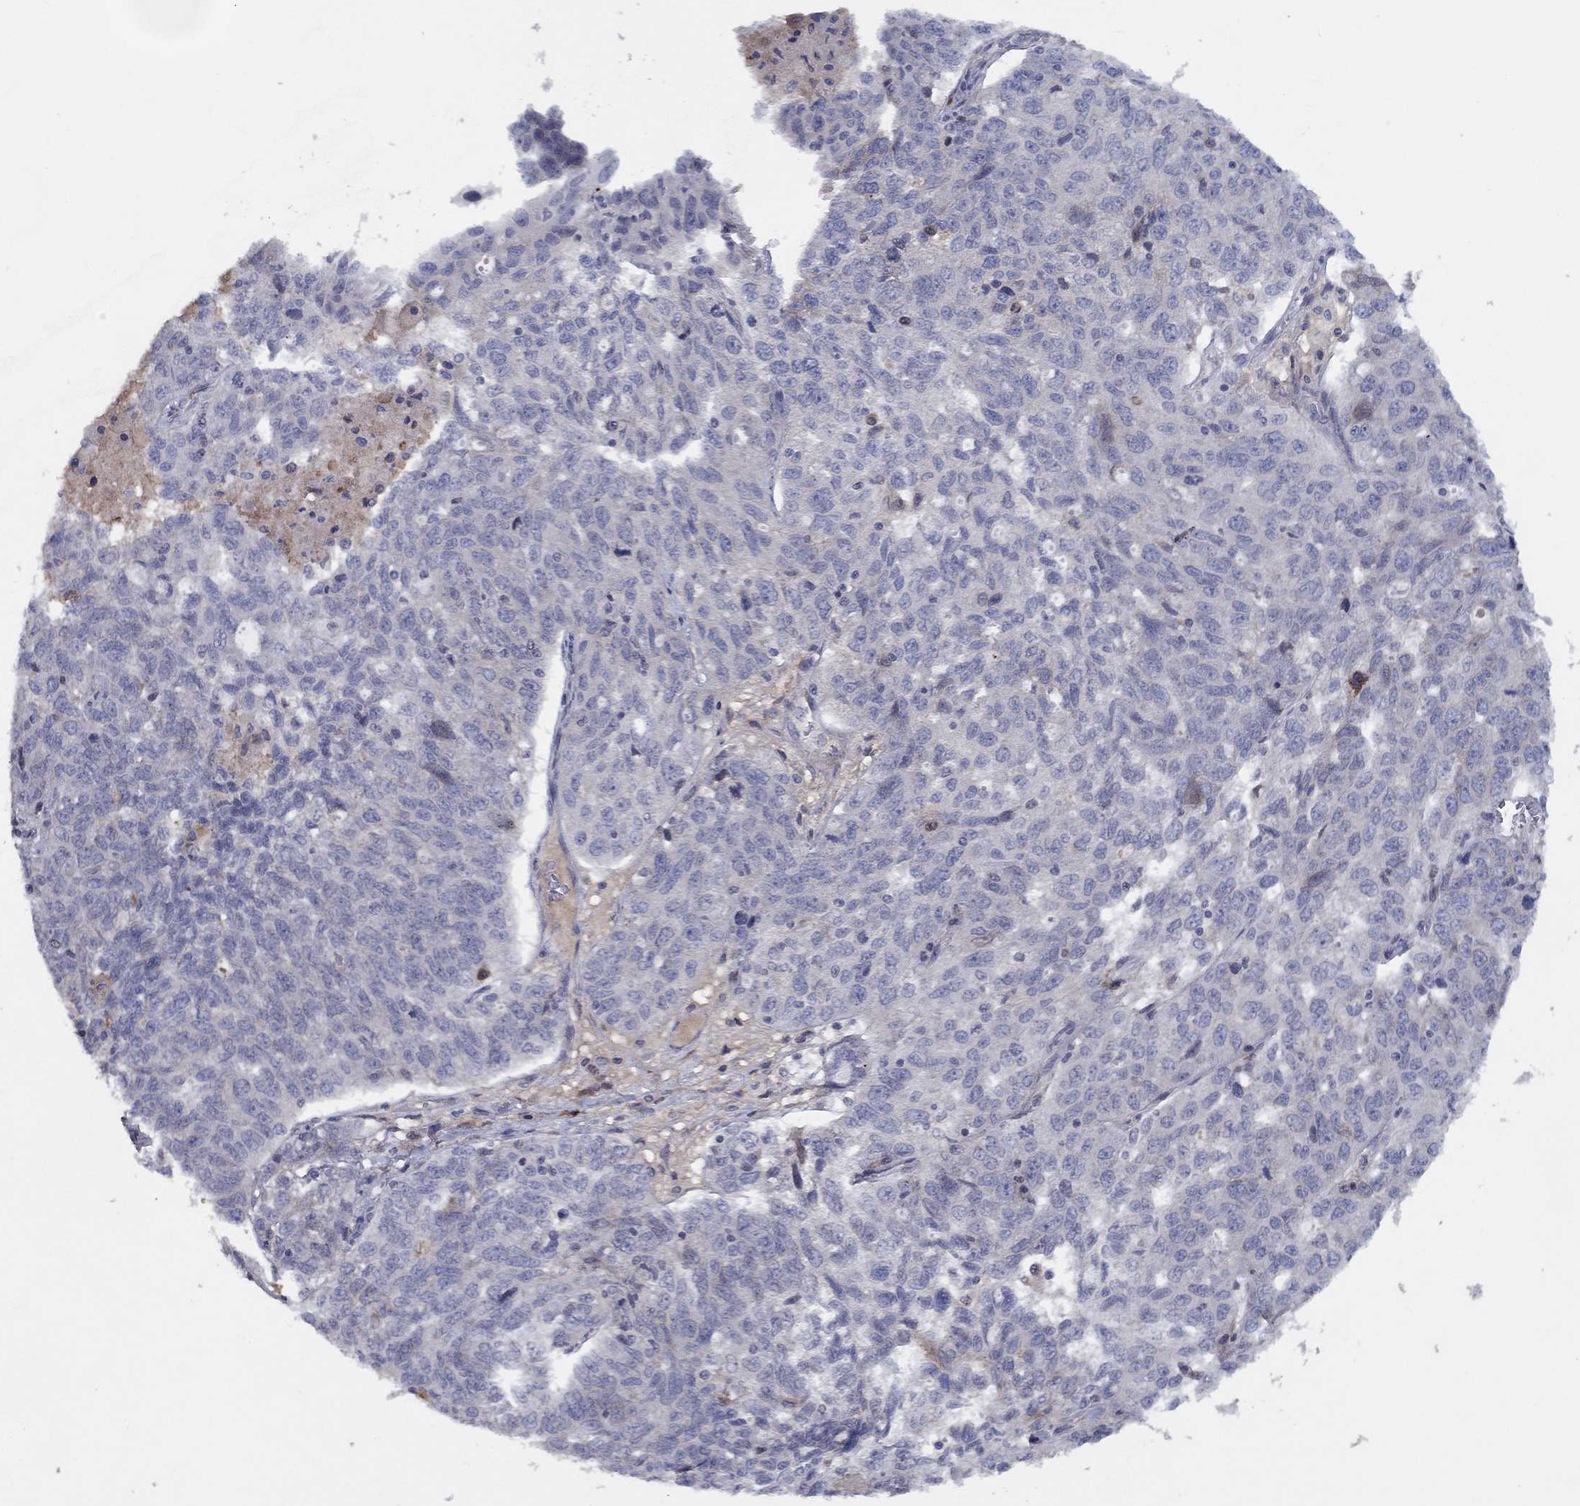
{"staining": {"intensity": "negative", "quantity": "none", "location": "none"}, "tissue": "ovarian cancer", "cell_type": "Tumor cells", "image_type": "cancer", "snomed": [{"axis": "morphology", "description": "Cystadenocarcinoma, serous, NOS"}, {"axis": "topography", "description": "Ovary"}], "caption": "Photomicrograph shows no significant protein expression in tumor cells of ovarian cancer. (Brightfield microscopy of DAB (3,3'-diaminobenzidine) immunohistochemistry (IHC) at high magnification).", "gene": "CETN3", "patient": {"sex": "female", "age": 71}}